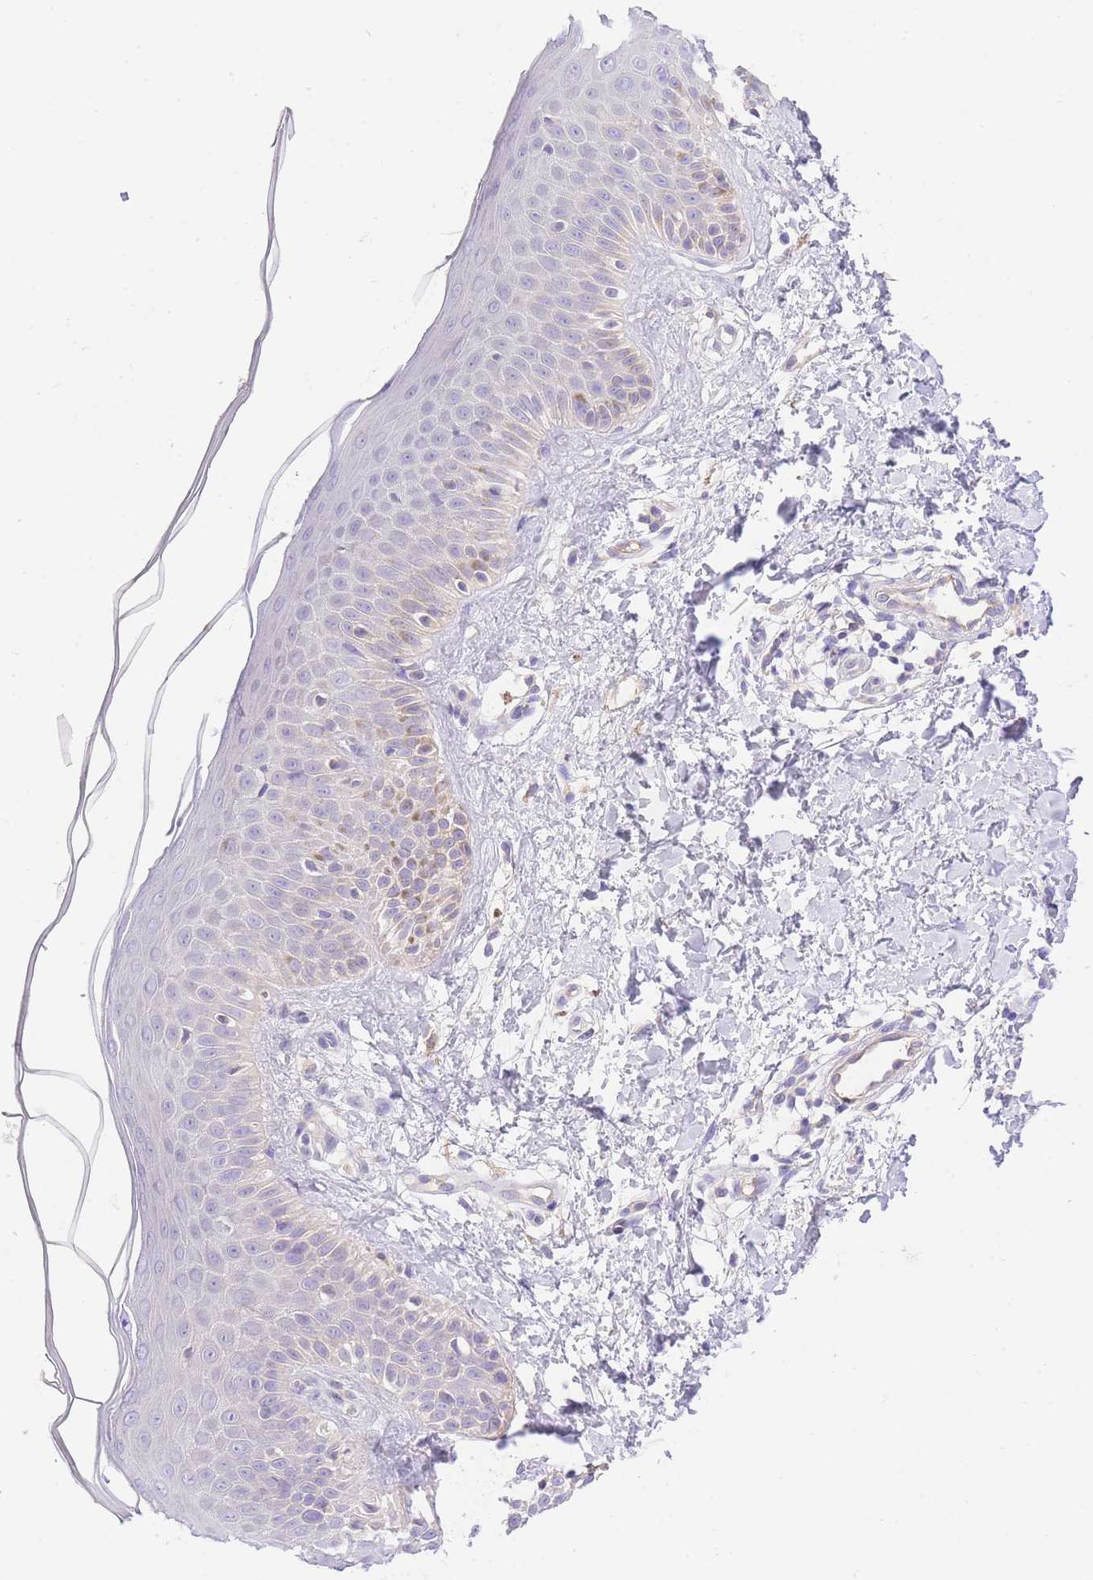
{"staining": {"intensity": "negative", "quantity": "none", "location": "none"}, "tissue": "skin", "cell_type": "Fibroblasts", "image_type": "normal", "snomed": [{"axis": "morphology", "description": "Normal tissue, NOS"}, {"axis": "topography", "description": "Skin"}], "caption": "Skin was stained to show a protein in brown. There is no significant positivity in fibroblasts.", "gene": "LIPH", "patient": {"sex": "male", "age": 52}}